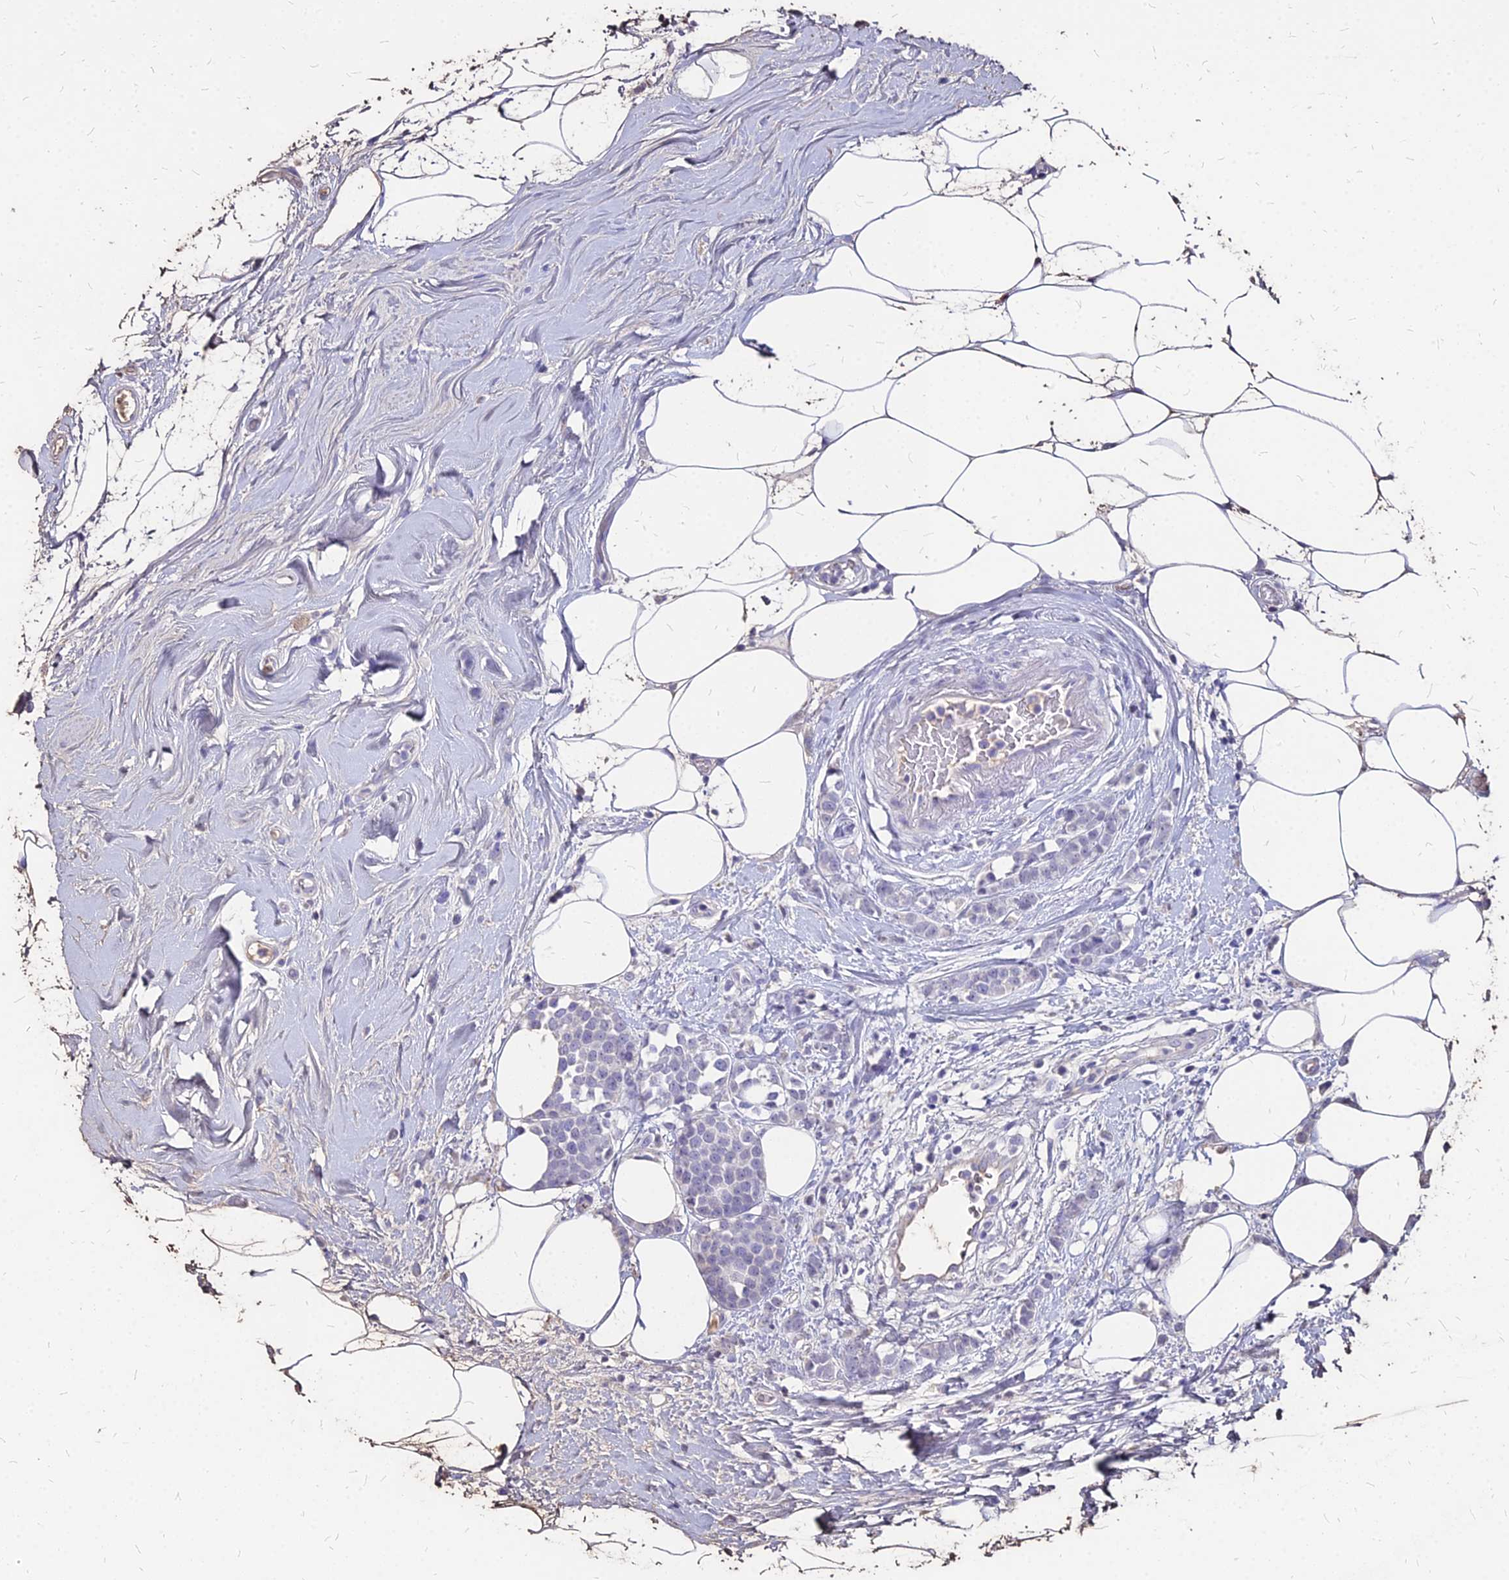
{"staining": {"intensity": "negative", "quantity": "none", "location": "none"}, "tissue": "breast cancer", "cell_type": "Tumor cells", "image_type": "cancer", "snomed": [{"axis": "morphology", "description": "Lobular carcinoma"}, {"axis": "topography", "description": "Breast"}], "caption": "DAB immunohistochemical staining of human breast cancer shows no significant positivity in tumor cells.", "gene": "NME5", "patient": {"sex": "female", "age": 58}}